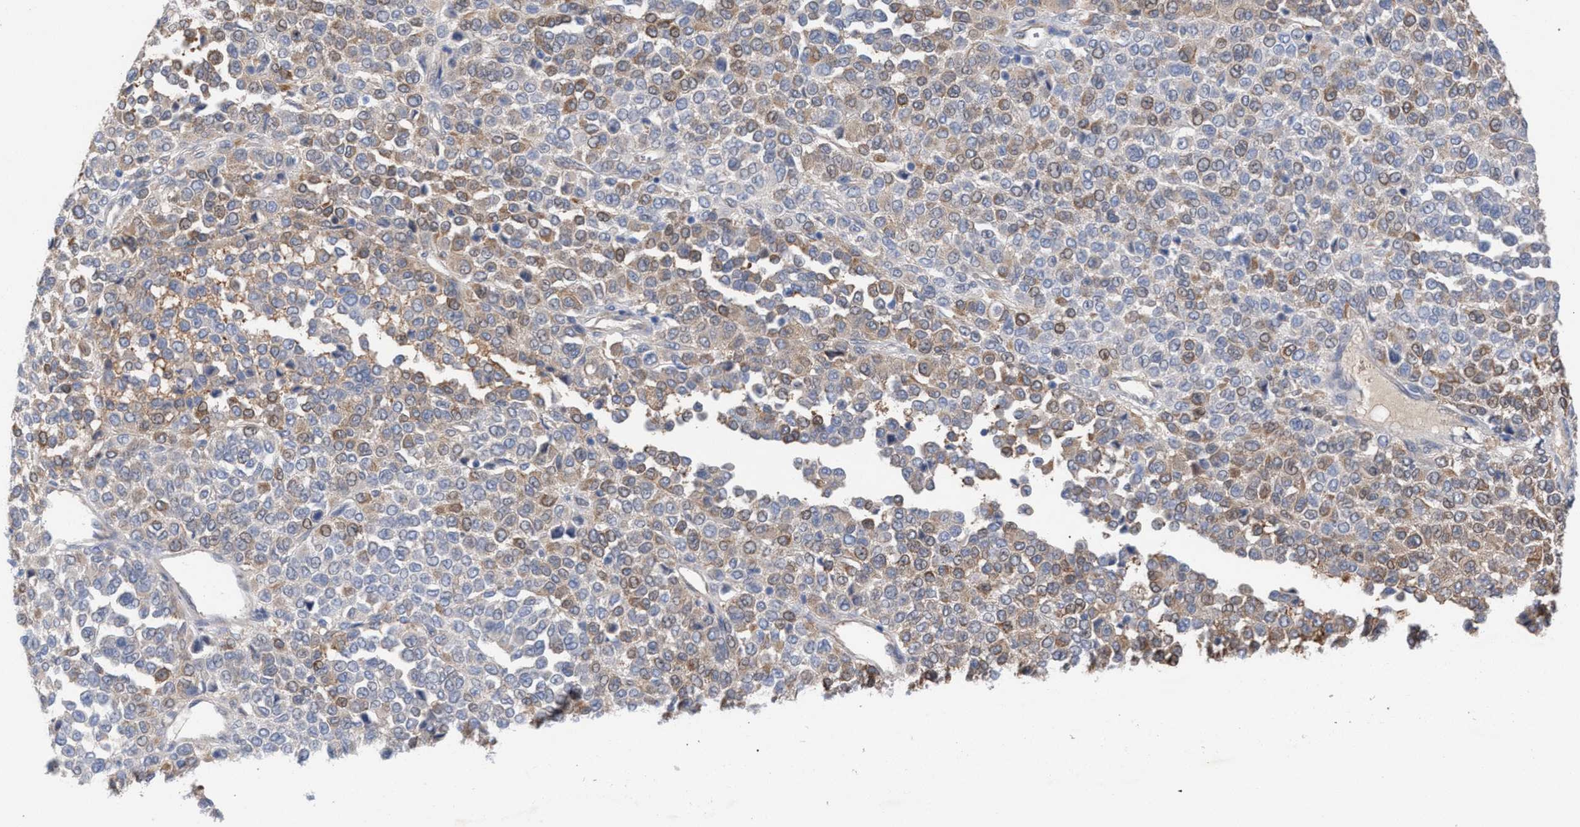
{"staining": {"intensity": "moderate", "quantity": "<25%", "location": "cytoplasmic/membranous,nuclear"}, "tissue": "melanoma", "cell_type": "Tumor cells", "image_type": "cancer", "snomed": [{"axis": "morphology", "description": "Malignant melanoma, Metastatic site"}, {"axis": "topography", "description": "Pancreas"}], "caption": "Approximately <25% of tumor cells in malignant melanoma (metastatic site) reveal moderate cytoplasmic/membranous and nuclear protein positivity as visualized by brown immunohistochemical staining.", "gene": "FHOD3", "patient": {"sex": "female", "age": 30}}